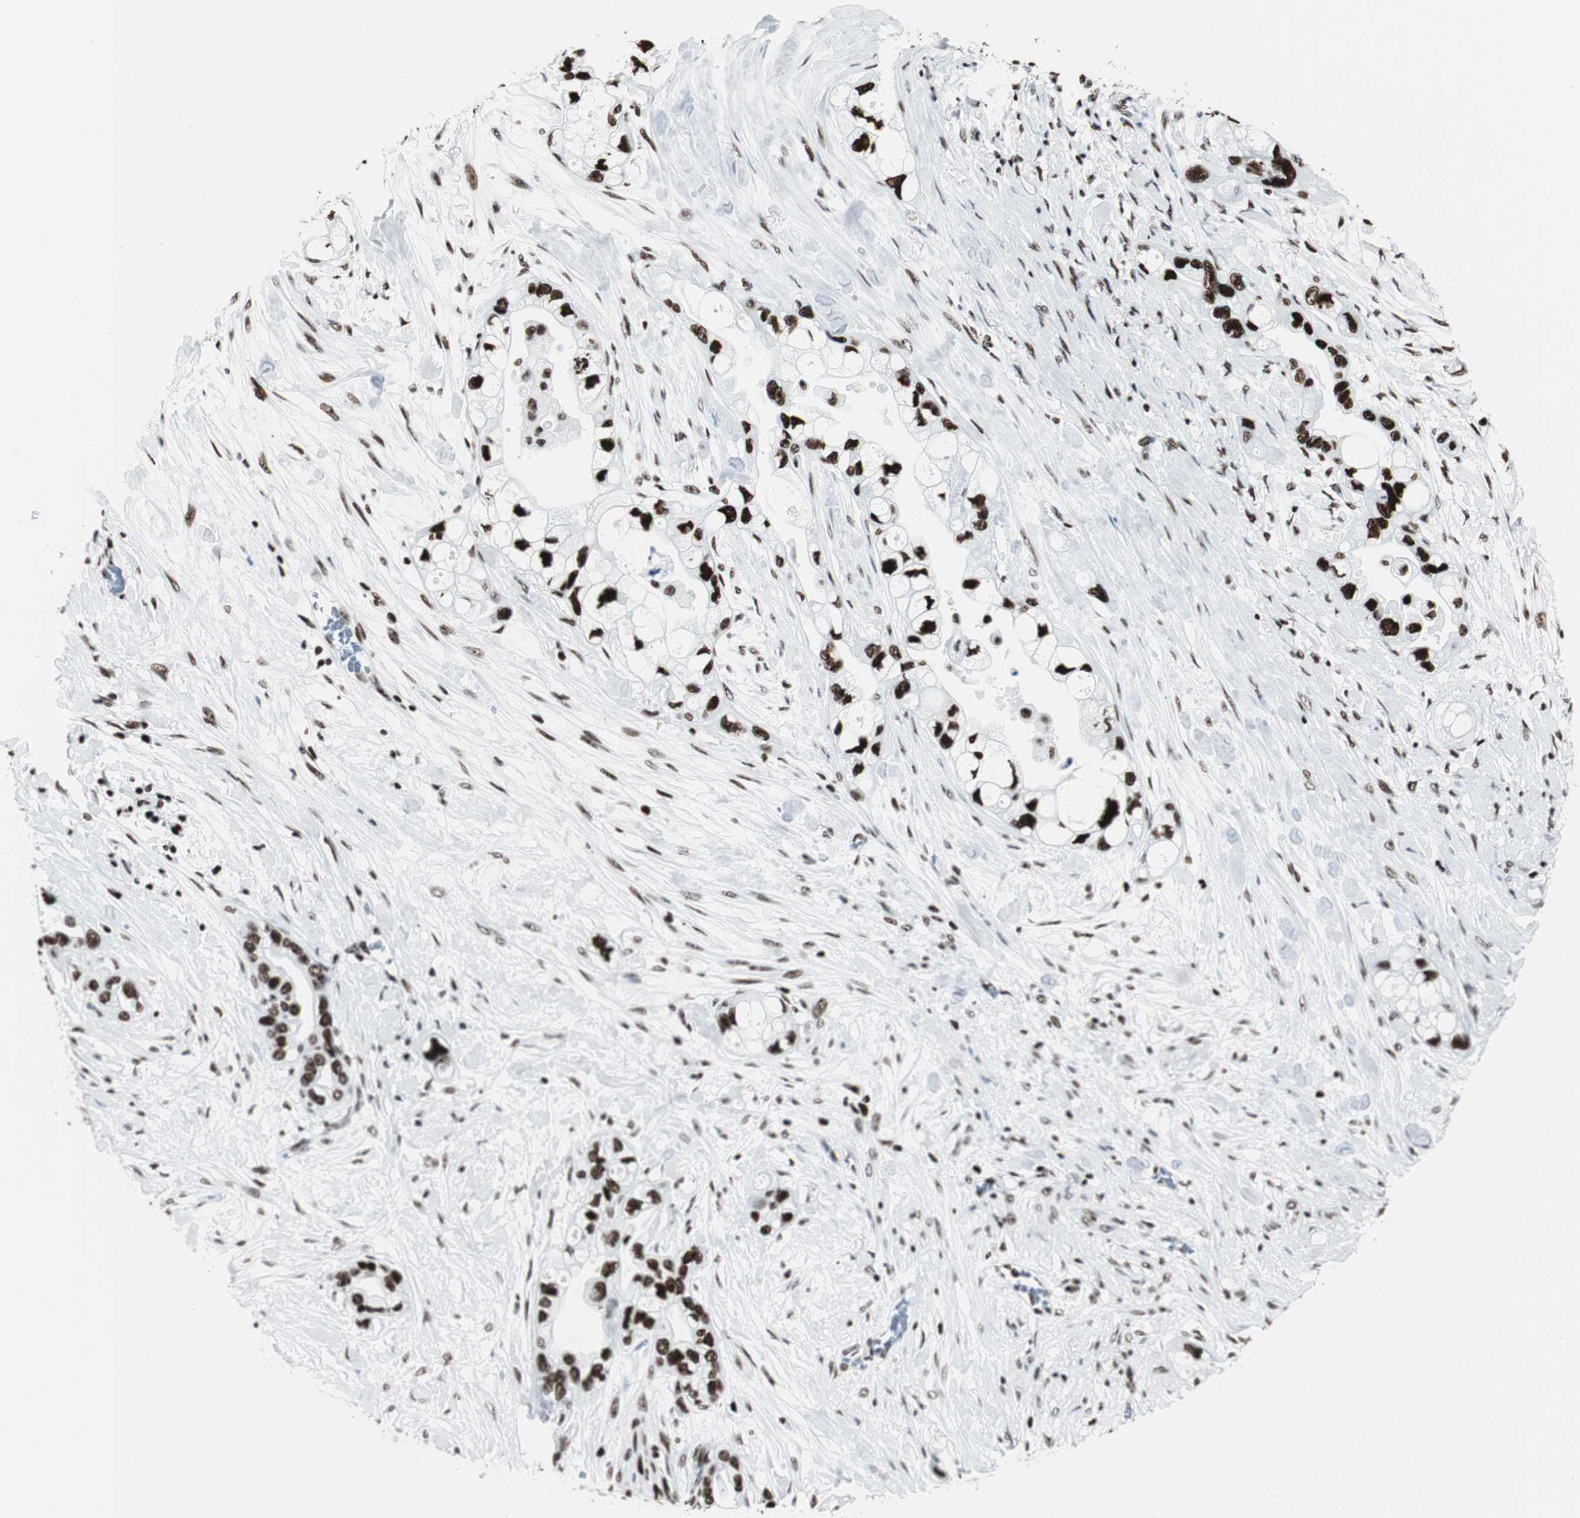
{"staining": {"intensity": "strong", "quantity": ">75%", "location": "nuclear"}, "tissue": "pancreatic cancer", "cell_type": "Tumor cells", "image_type": "cancer", "snomed": [{"axis": "morphology", "description": "Adenocarcinoma, NOS"}, {"axis": "topography", "description": "Pancreas"}], "caption": "A brown stain labels strong nuclear positivity of a protein in adenocarcinoma (pancreatic) tumor cells.", "gene": "NCL", "patient": {"sex": "female", "age": 77}}